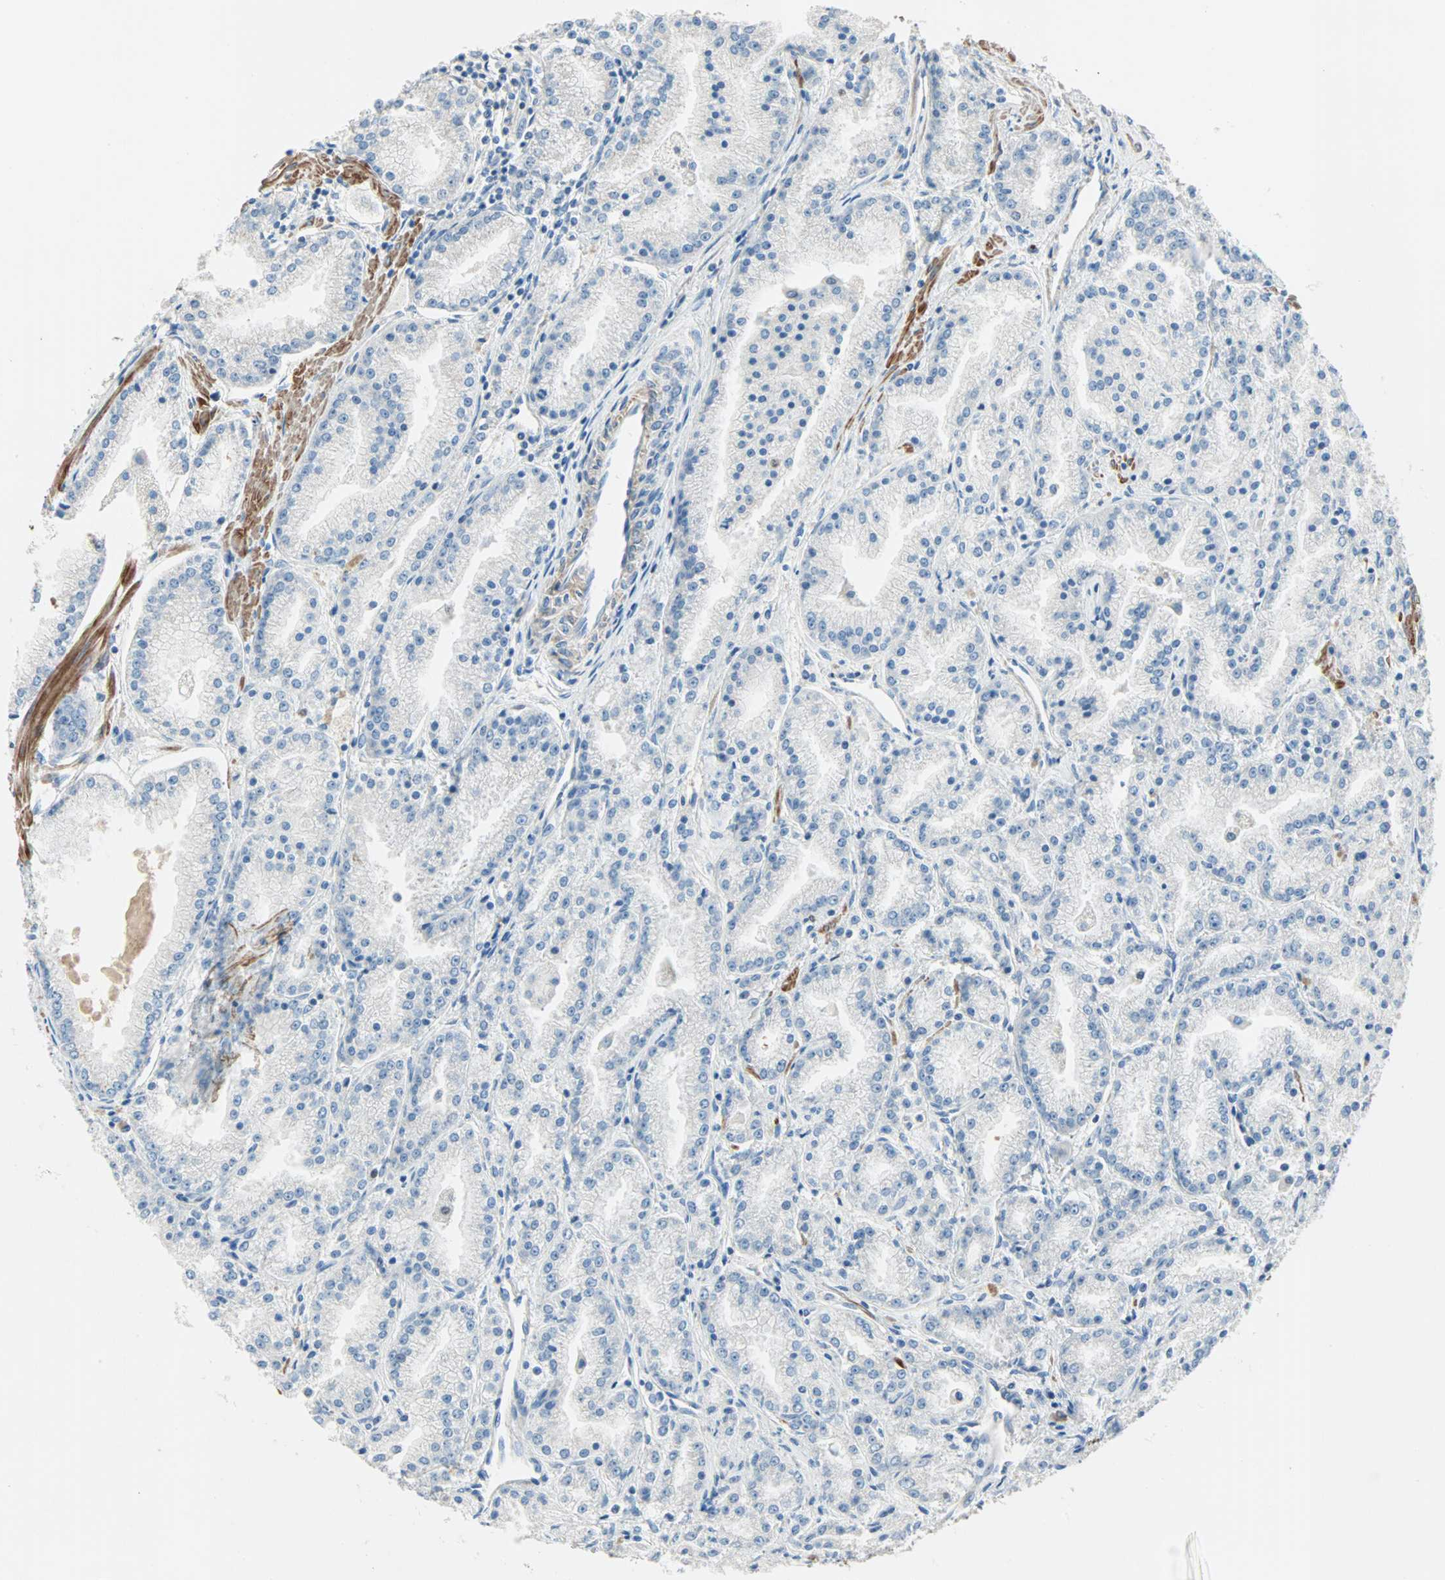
{"staining": {"intensity": "negative", "quantity": "none", "location": "none"}, "tissue": "prostate cancer", "cell_type": "Tumor cells", "image_type": "cancer", "snomed": [{"axis": "morphology", "description": "Adenocarcinoma, High grade"}, {"axis": "topography", "description": "Prostate"}], "caption": "Prostate cancer (high-grade adenocarcinoma) was stained to show a protein in brown. There is no significant positivity in tumor cells. (Stains: DAB IHC with hematoxylin counter stain, Microscopy: brightfield microscopy at high magnification).", "gene": "ACVRL1", "patient": {"sex": "male", "age": 61}}